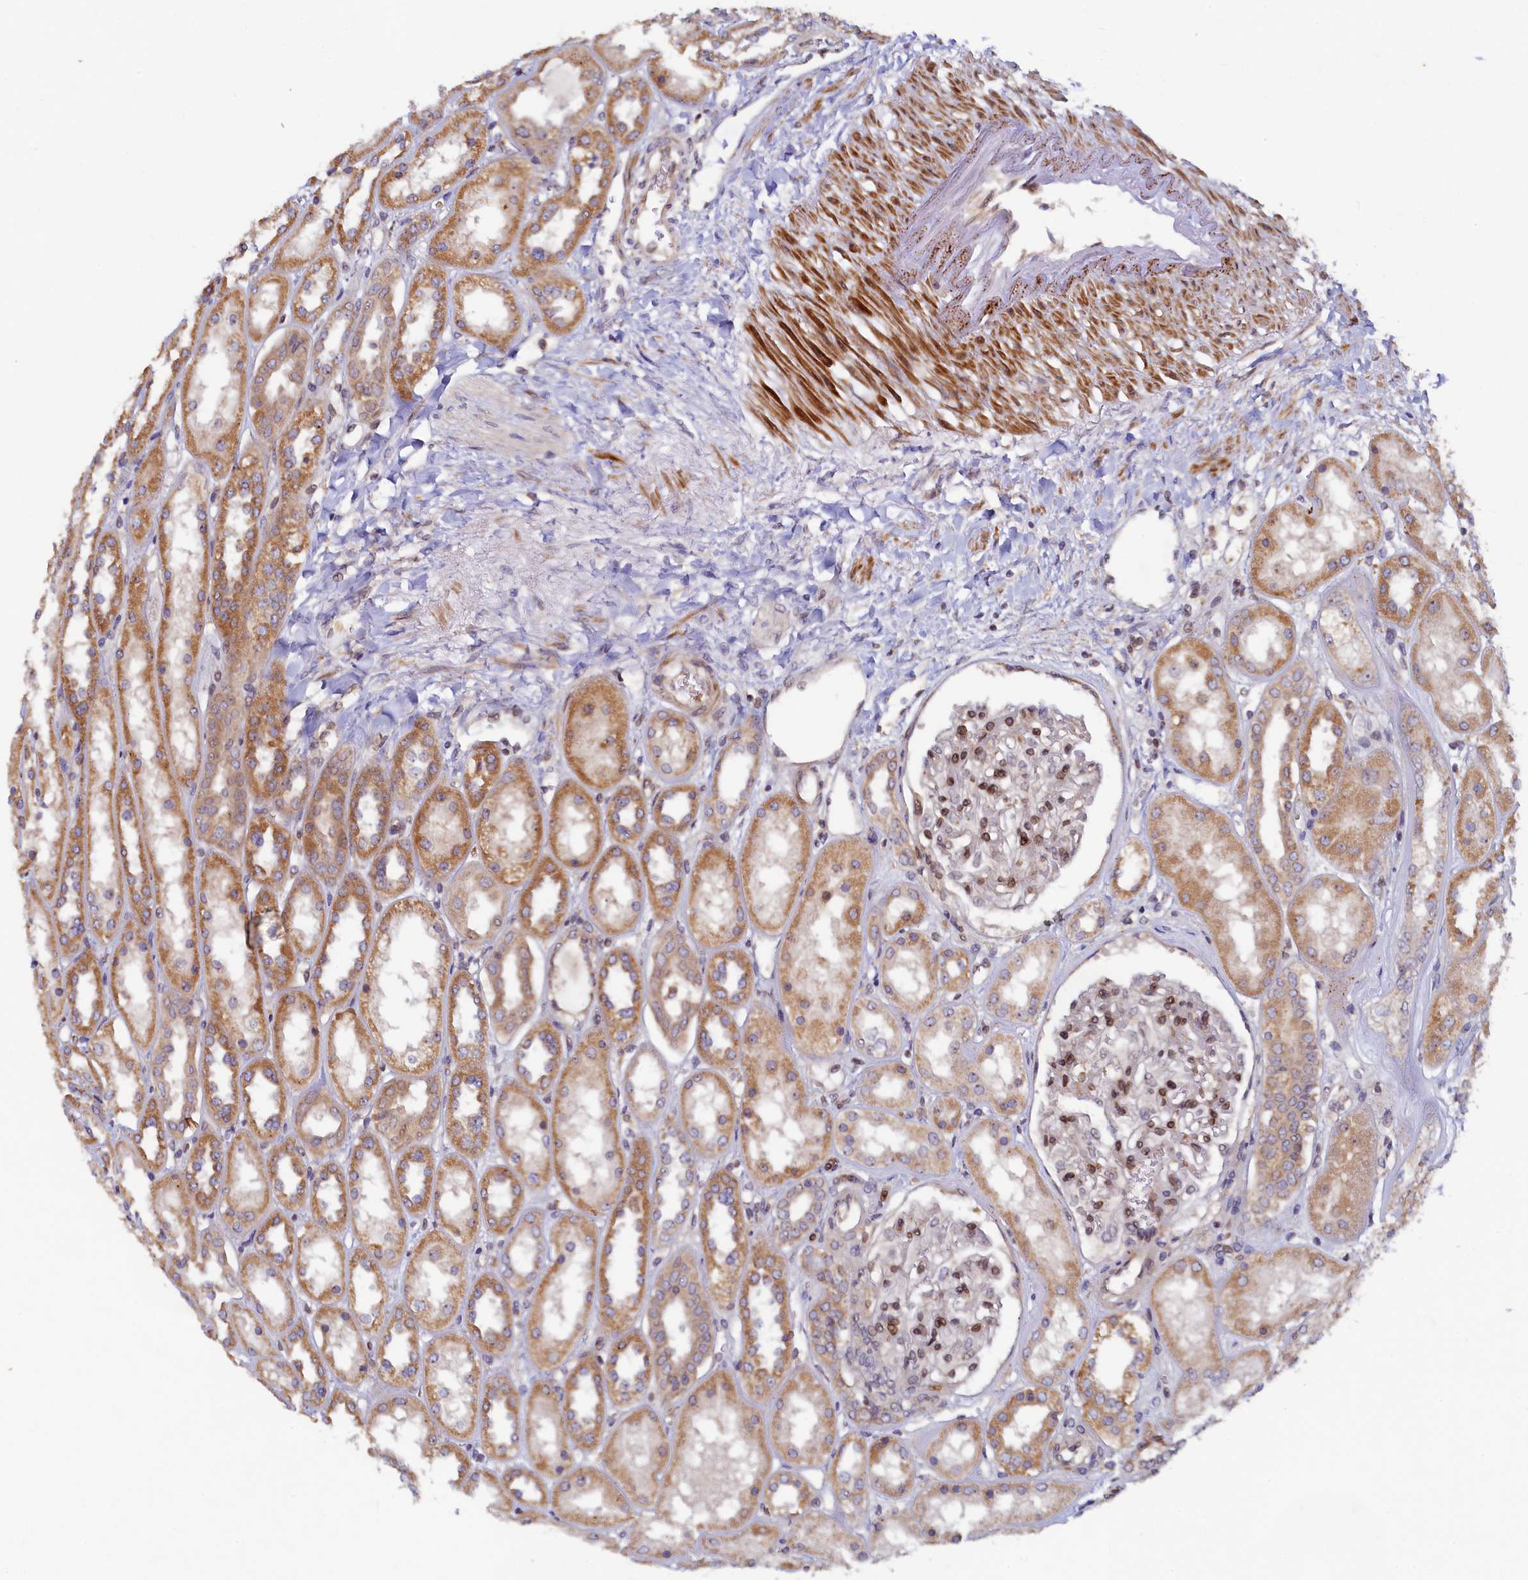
{"staining": {"intensity": "moderate", "quantity": ">75%", "location": "nuclear"}, "tissue": "kidney", "cell_type": "Cells in glomeruli", "image_type": "normal", "snomed": [{"axis": "morphology", "description": "Normal tissue, NOS"}, {"axis": "topography", "description": "Kidney"}], "caption": "Unremarkable kidney was stained to show a protein in brown. There is medium levels of moderate nuclear positivity in about >75% of cells in glomeruli. The staining was performed using DAB (3,3'-diaminobenzidine), with brown indicating positive protein expression. Nuclei are stained blue with hematoxylin.", "gene": "CEP20", "patient": {"sex": "male", "age": 70}}